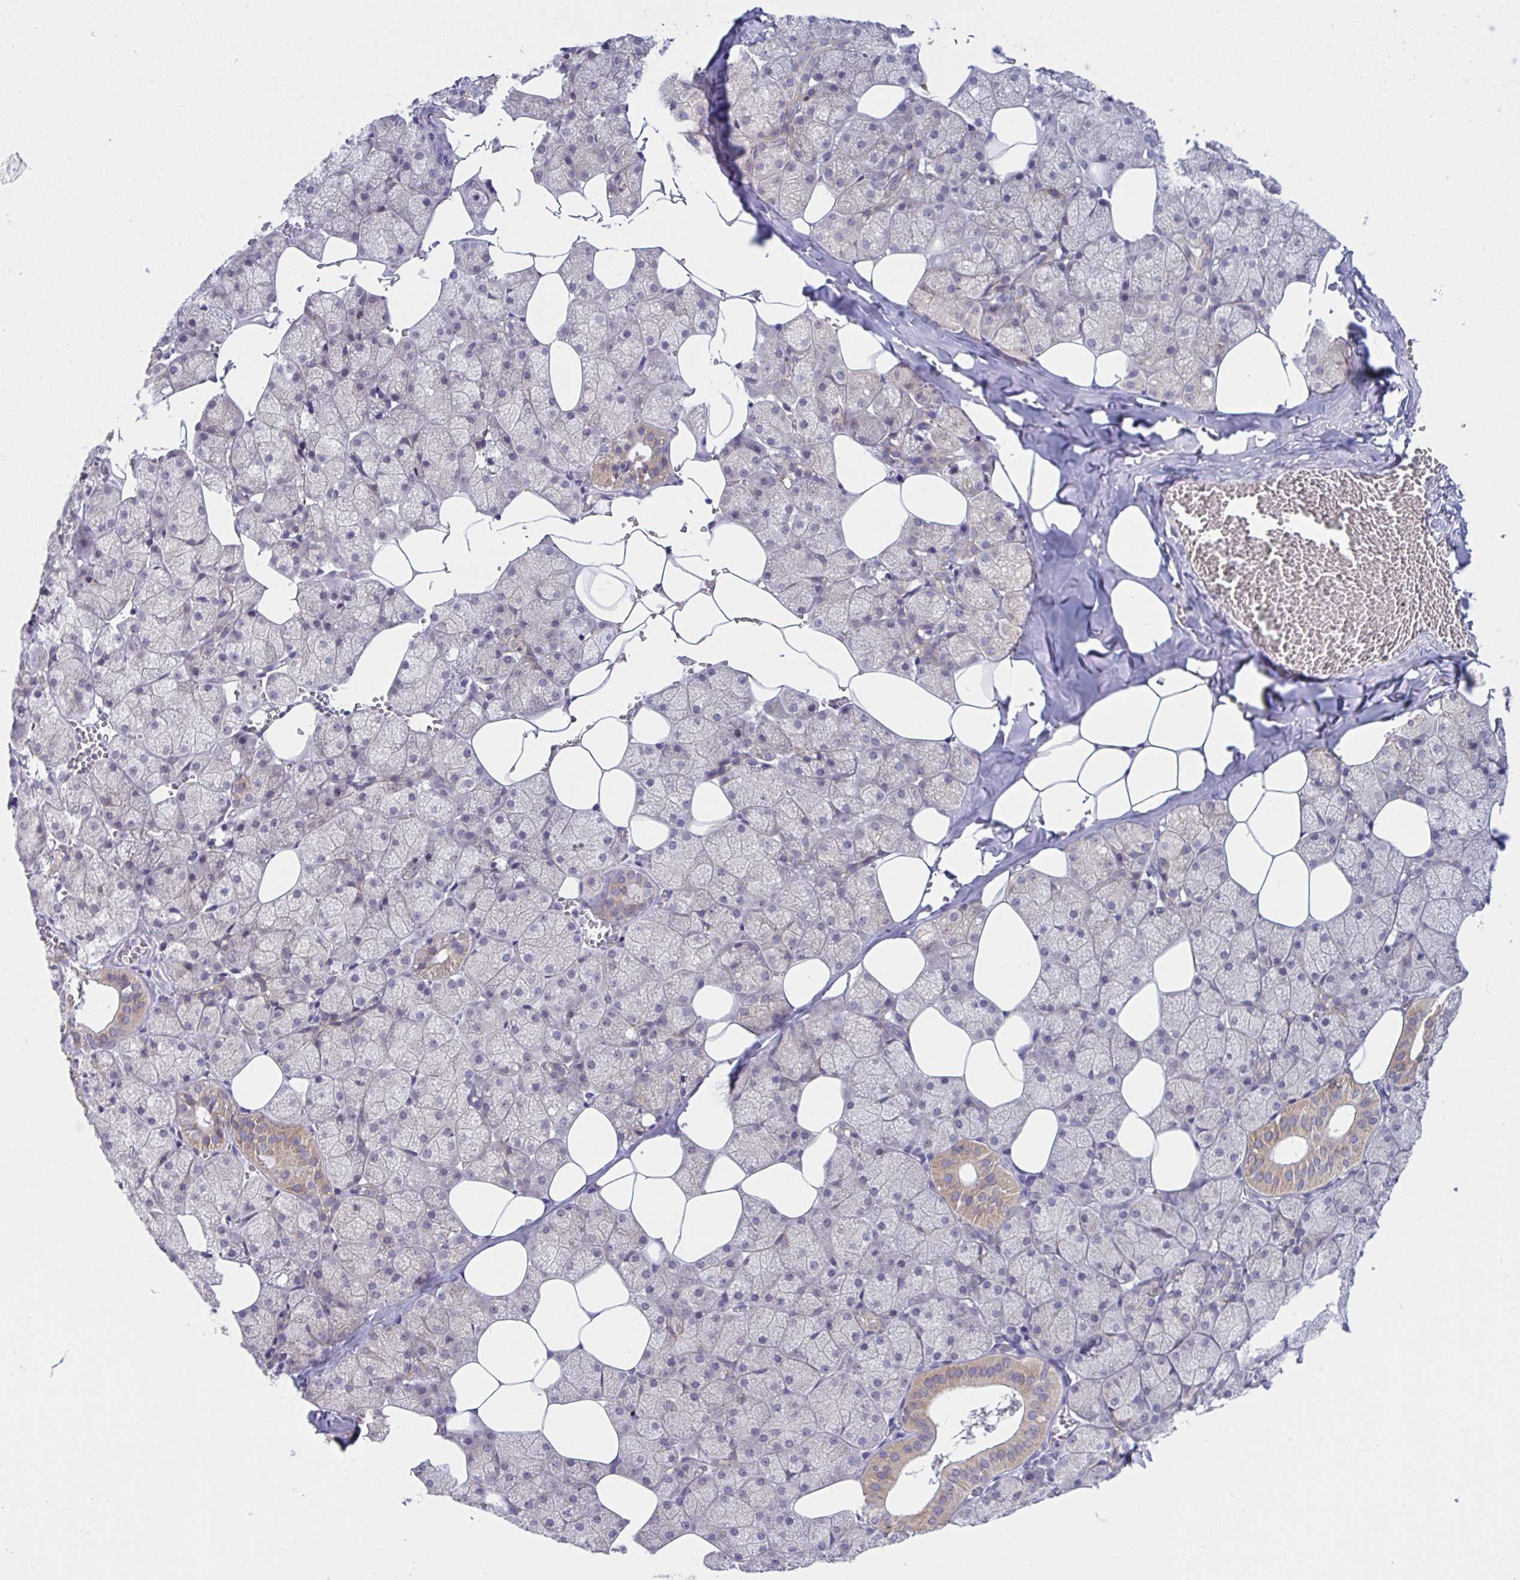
{"staining": {"intensity": "moderate", "quantity": "25%-75%", "location": "cytoplasmic/membranous"}, "tissue": "salivary gland", "cell_type": "Glandular cells", "image_type": "normal", "snomed": [{"axis": "morphology", "description": "Normal tissue, NOS"}, {"axis": "topography", "description": "Salivary gland"}, {"axis": "topography", "description": "Peripheral nerve tissue"}], "caption": "Moderate cytoplasmic/membranous protein positivity is identified in approximately 25%-75% of glandular cells in salivary gland. (Brightfield microscopy of DAB IHC at high magnification).", "gene": "TANK", "patient": {"sex": "male", "age": 38}}